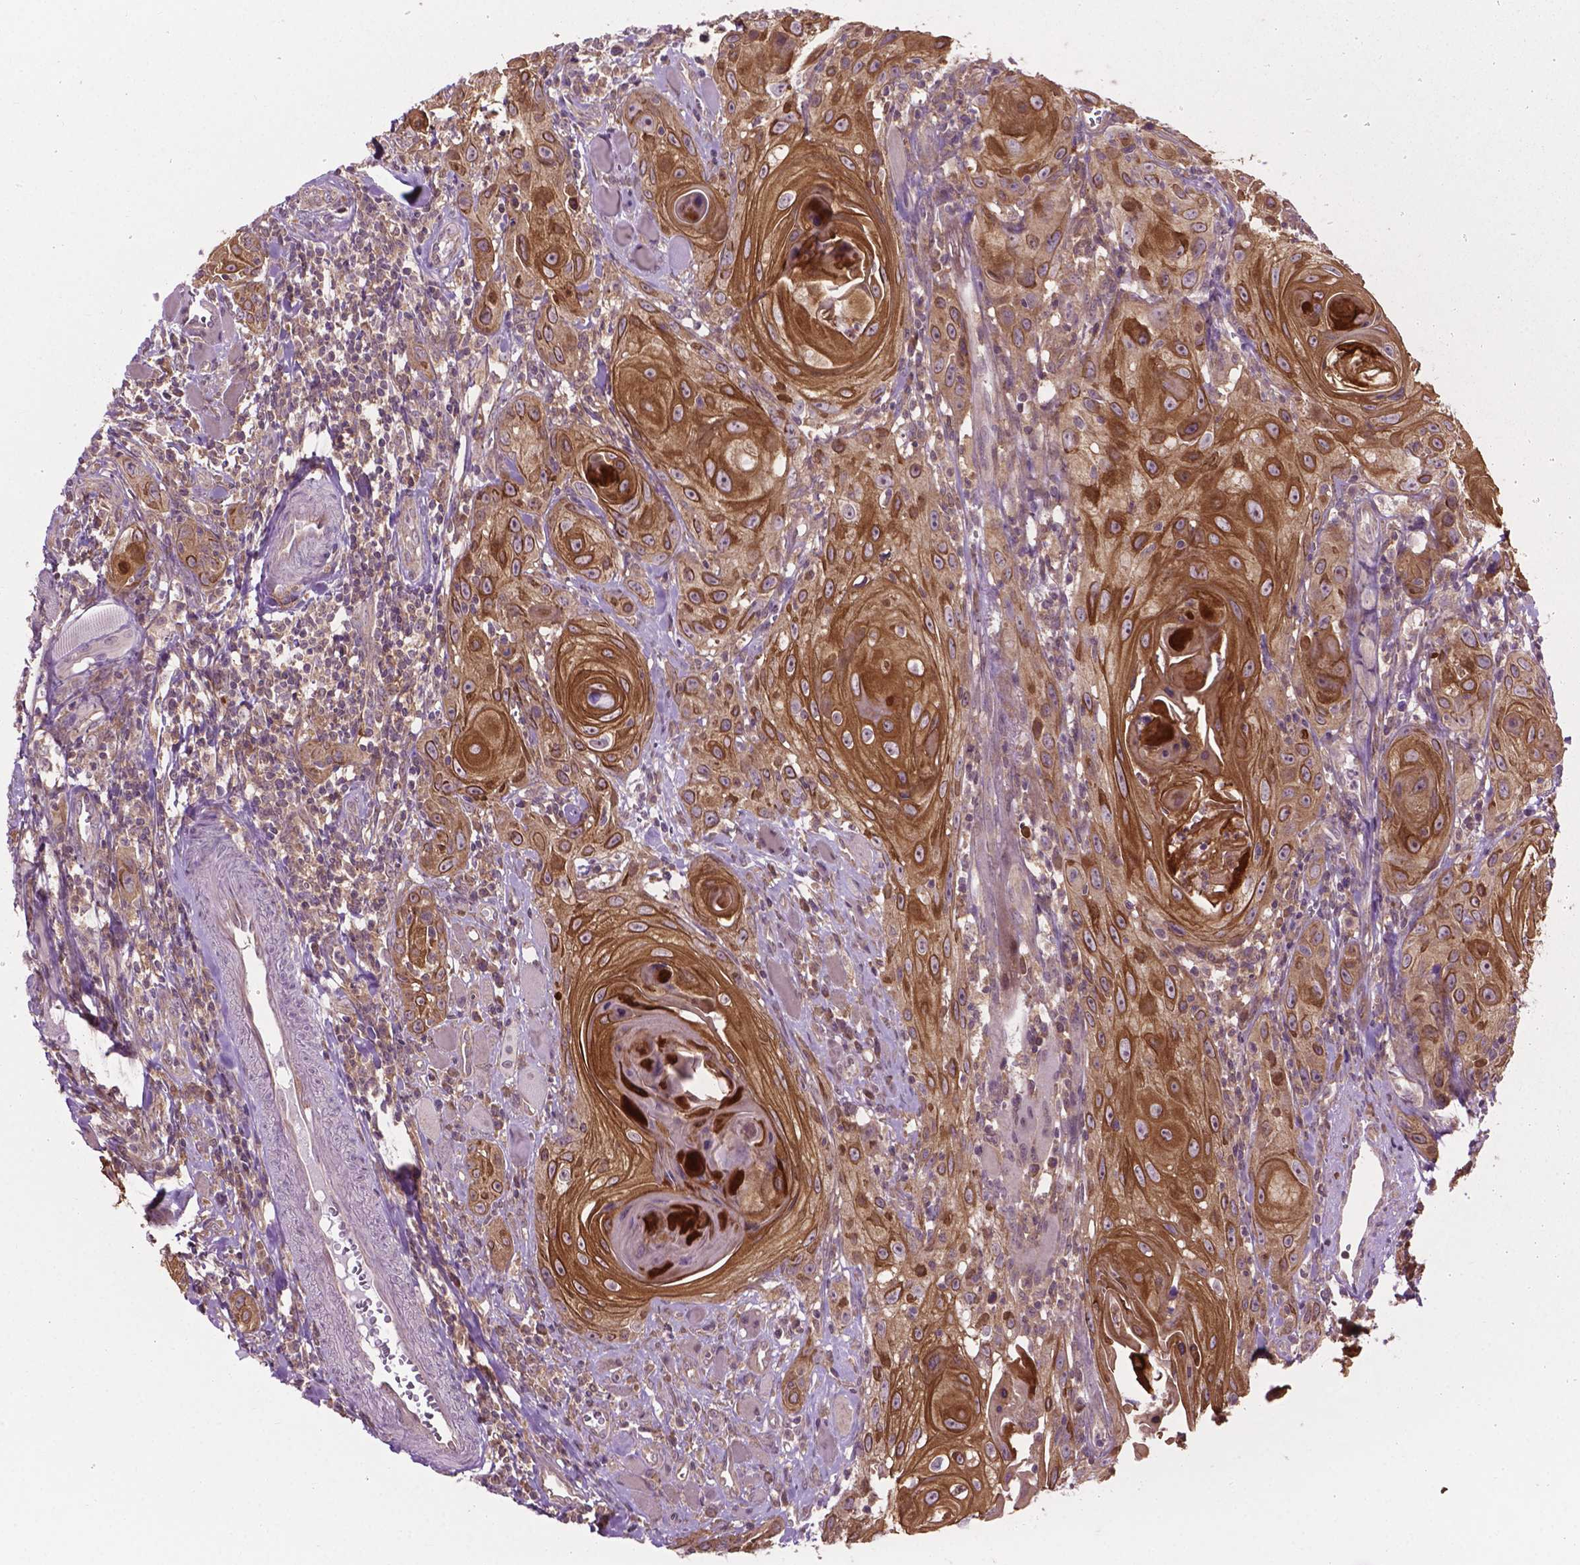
{"staining": {"intensity": "moderate", "quantity": ">75%", "location": "cytoplasmic/membranous,nuclear"}, "tissue": "head and neck cancer", "cell_type": "Tumor cells", "image_type": "cancer", "snomed": [{"axis": "morphology", "description": "Squamous cell carcinoma, NOS"}, {"axis": "topography", "description": "Head-Neck"}], "caption": "IHC histopathology image of human squamous cell carcinoma (head and neck) stained for a protein (brown), which displays medium levels of moderate cytoplasmic/membranous and nuclear positivity in about >75% of tumor cells.", "gene": "MZT1", "patient": {"sex": "female", "age": 80}}